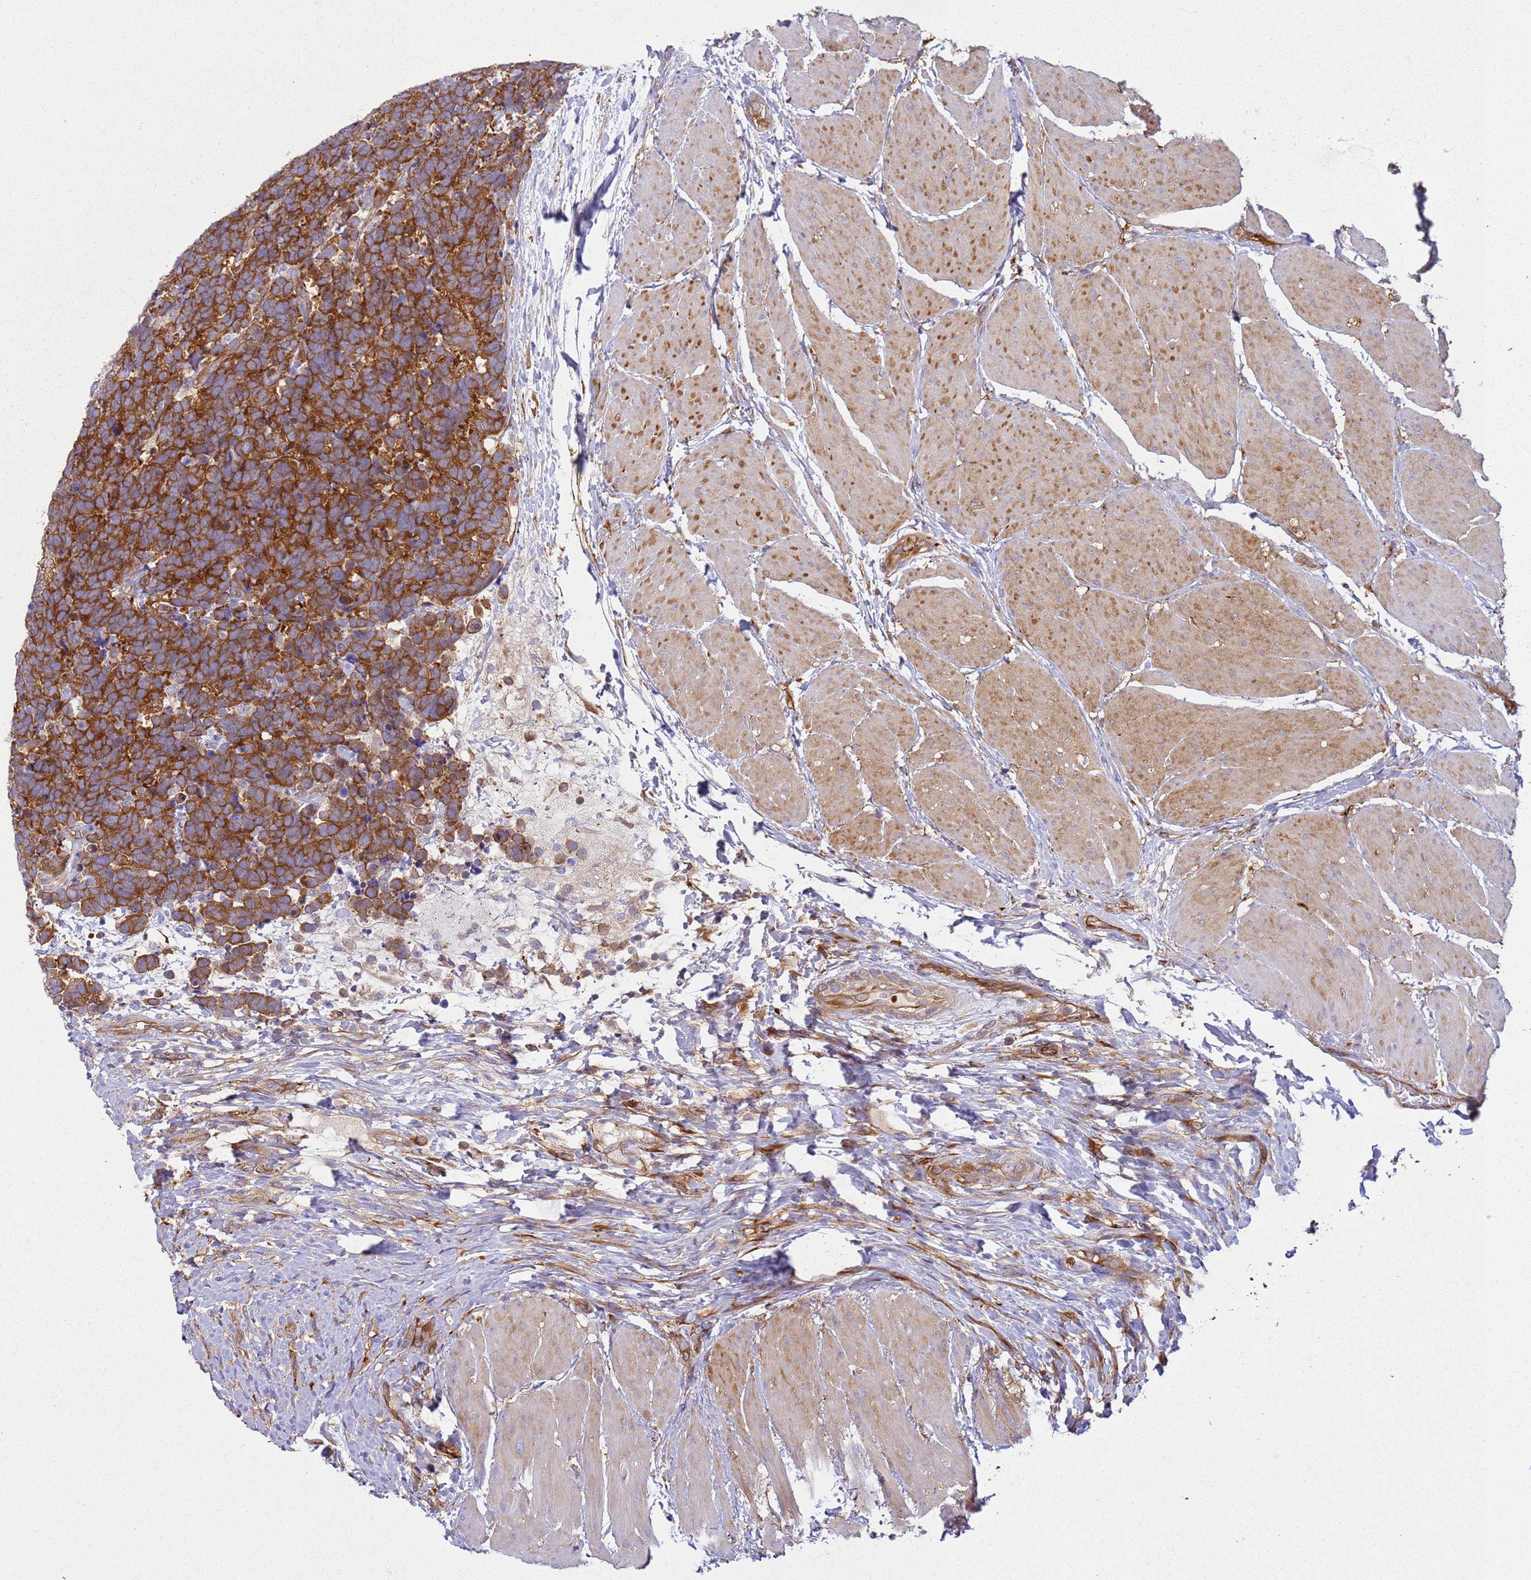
{"staining": {"intensity": "strong", "quantity": ">75%", "location": "cytoplasmic/membranous"}, "tissue": "carcinoid", "cell_type": "Tumor cells", "image_type": "cancer", "snomed": [{"axis": "morphology", "description": "Carcinoma, NOS"}, {"axis": "morphology", "description": "Carcinoid, malignant, NOS"}, {"axis": "topography", "description": "Urinary bladder"}], "caption": "Carcinoma stained with DAB immunohistochemistry reveals high levels of strong cytoplasmic/membranous staining in about >75% of tumor cells.", "gene": "SNX21", "patient": {"sex": "male", "age": 57}}